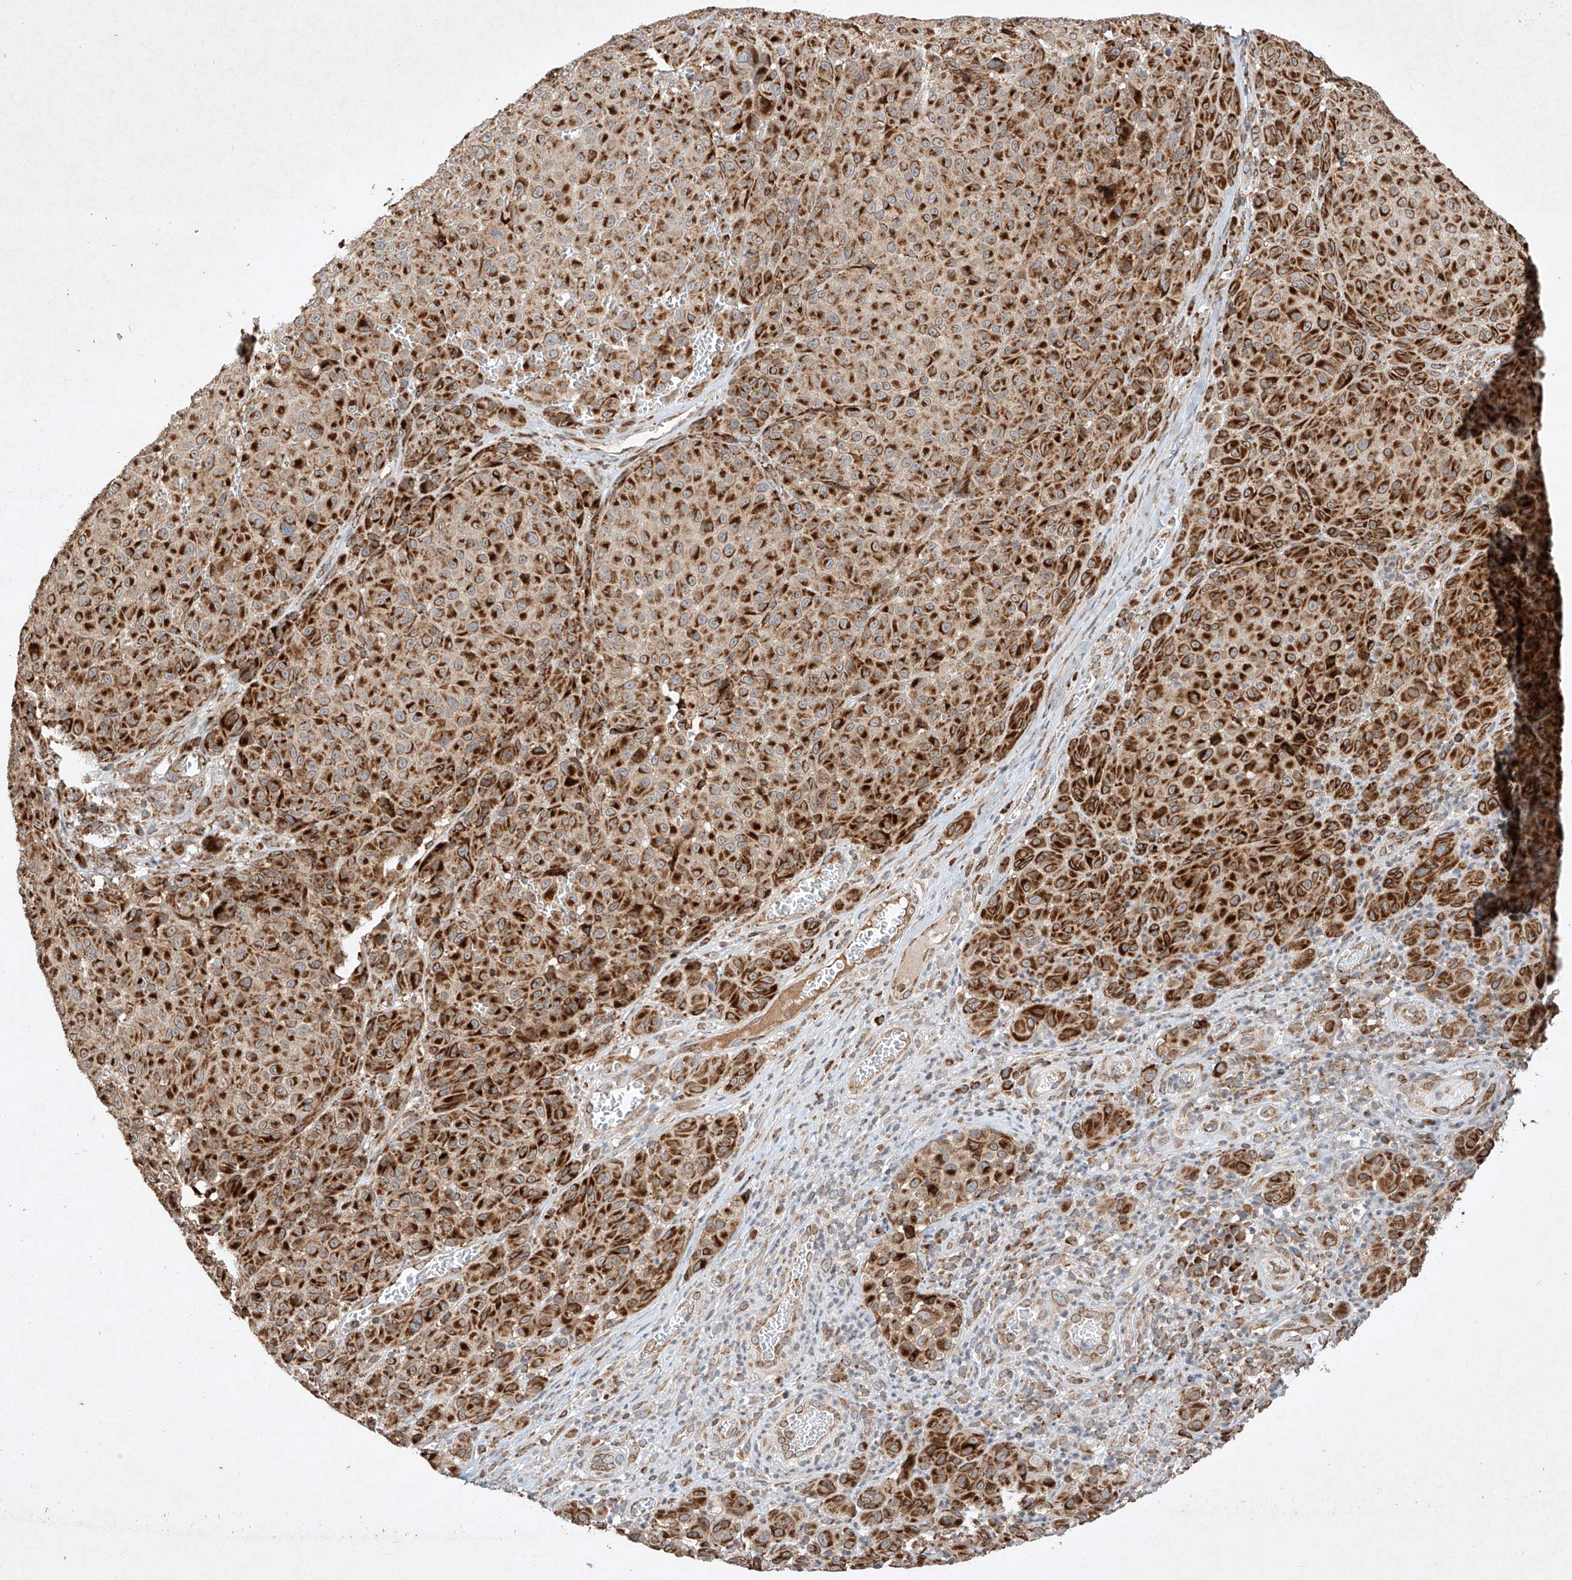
{"staining": {"intensity": "strong", "quantity": ">75%", "location": "cytoplasmic/membranous"}, "tissue": "melanoma", "cell_type": "Tumor cells", "image_type": "cancer", "snomed": [{"axis": "morphology", "description": "Malignant melanoma, NOS"}, {"axis": "topography", "description": "Skin"}], "caption": "Immunohistochemistry of human malignant melanoma shows high levels of strong cytoplasmic/membranous expression in about >75% of tumor cells.", "gene": "SEMA3B", "patient": {"sex": "male", "age": 73}}